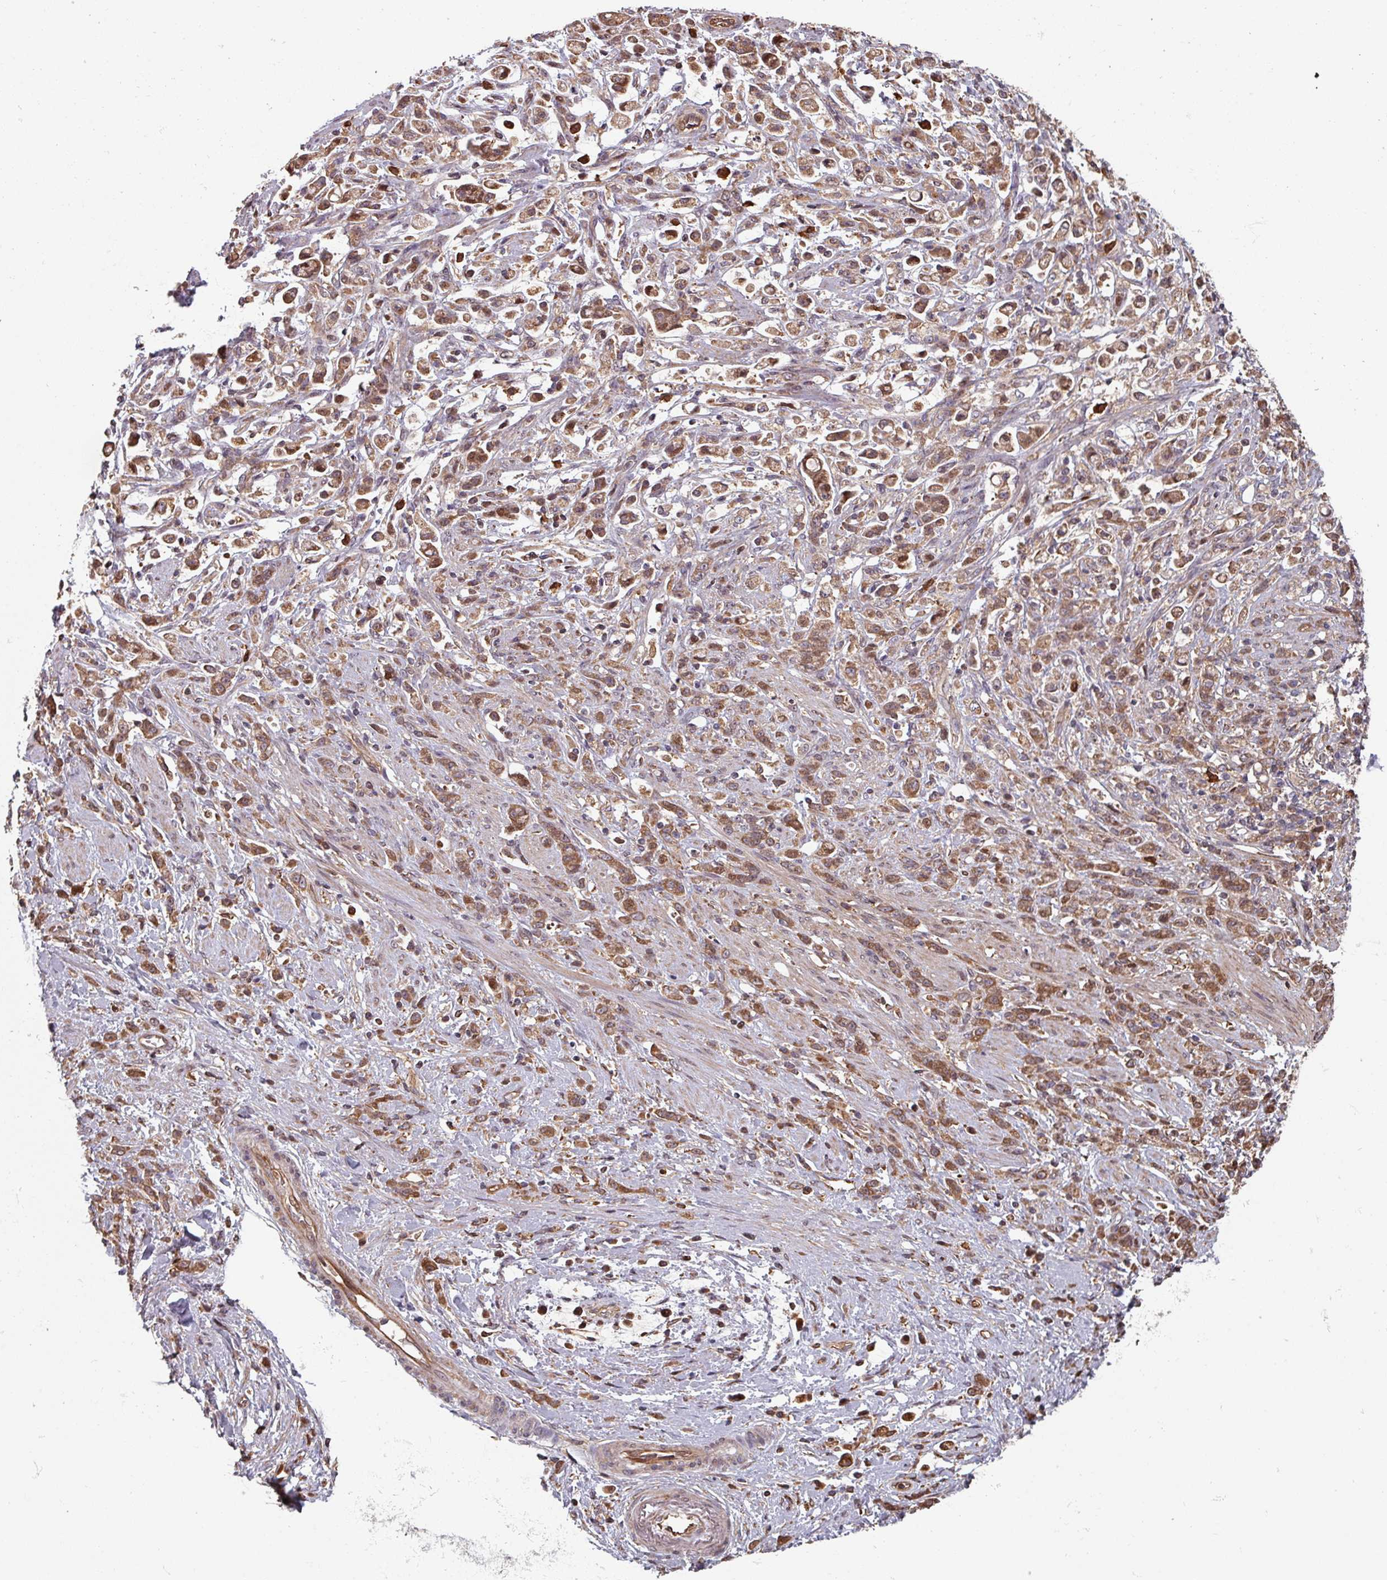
{"staining": {"intensity": "moderate", "quantity": ">75%", "location": "cytoplasmic/membranous,nuclear"}, "tissue": "stomach cancer", "cell_type": "Tumor cells", "image_type": "cancer", "snomed": [{"axis": "morphology", "description": "Adenocarcinoma, NOS"}, {"axis": "topography", "description": "Stomach"}], "caption": "Brown immunohistochemical staining in stomach adenocarcinoma shows moderate cytoplasmic/membranous and nuclear staining in approximately >75% of tumor cells.", "gene": "EID1", "patient": {"sex": "female", "age": 60}}